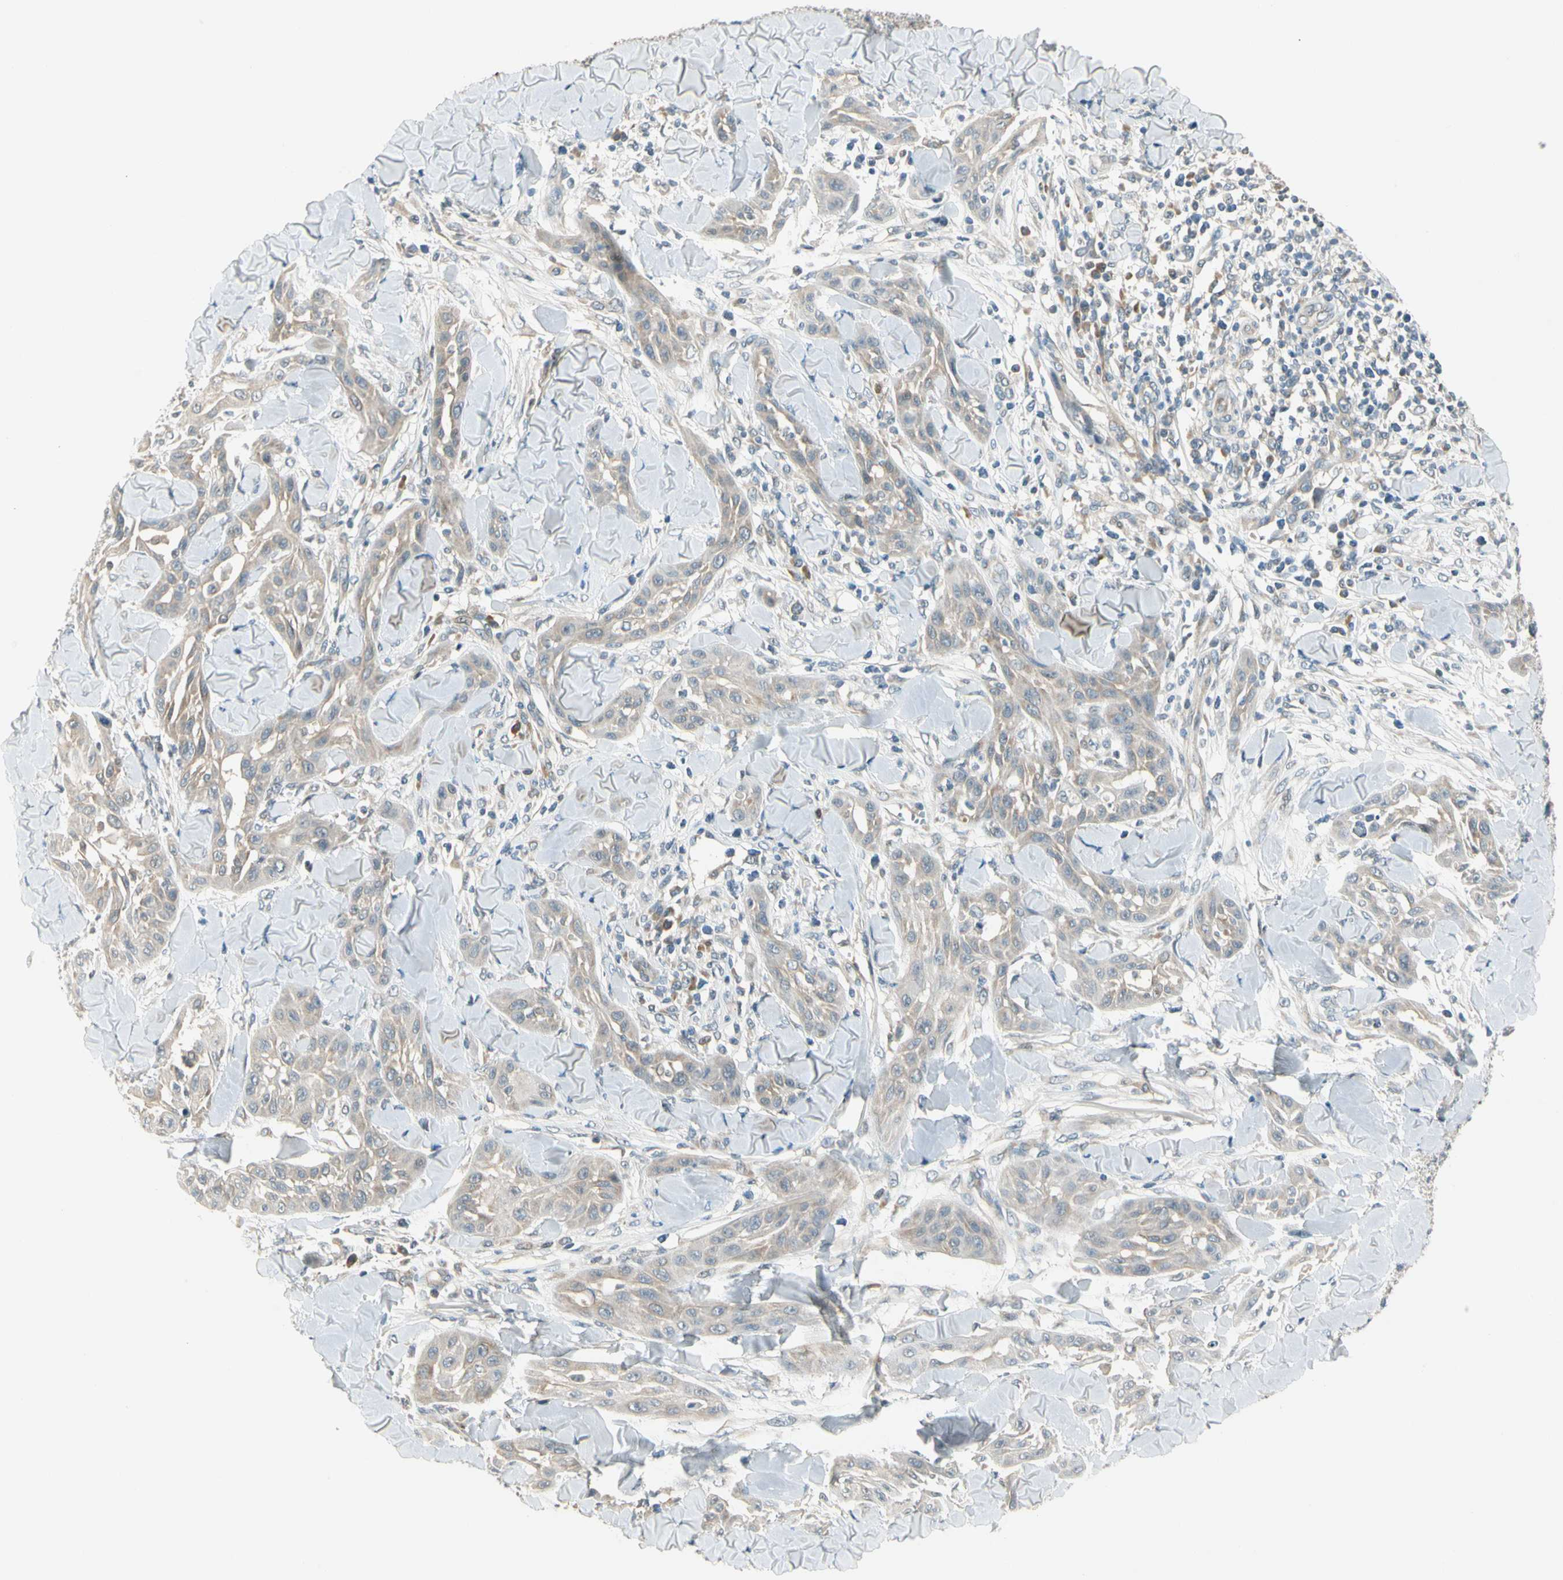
{"staining": {"intensity": "weak", "quantity": ">75%", "location": "cytoplasmic/membranous"}, "tissue": "skin cancer", "cell_type": "Tumor cells", "image_type": "cancer", "snomed": [{"axis": "morphology", "description": "Squamous cell carcinoma, NOS"}, {"axis": "topography", "description": "Skin"}], "caption": "Human skin cancer (squamous cell carcinoma) stained with a brown dye demonstrates weak cytoplasmic/membranous positive positivity in about >75% of tumor cells.", "gene": "PCDHB15", "patient": {"sex": "male", "age": 24}}